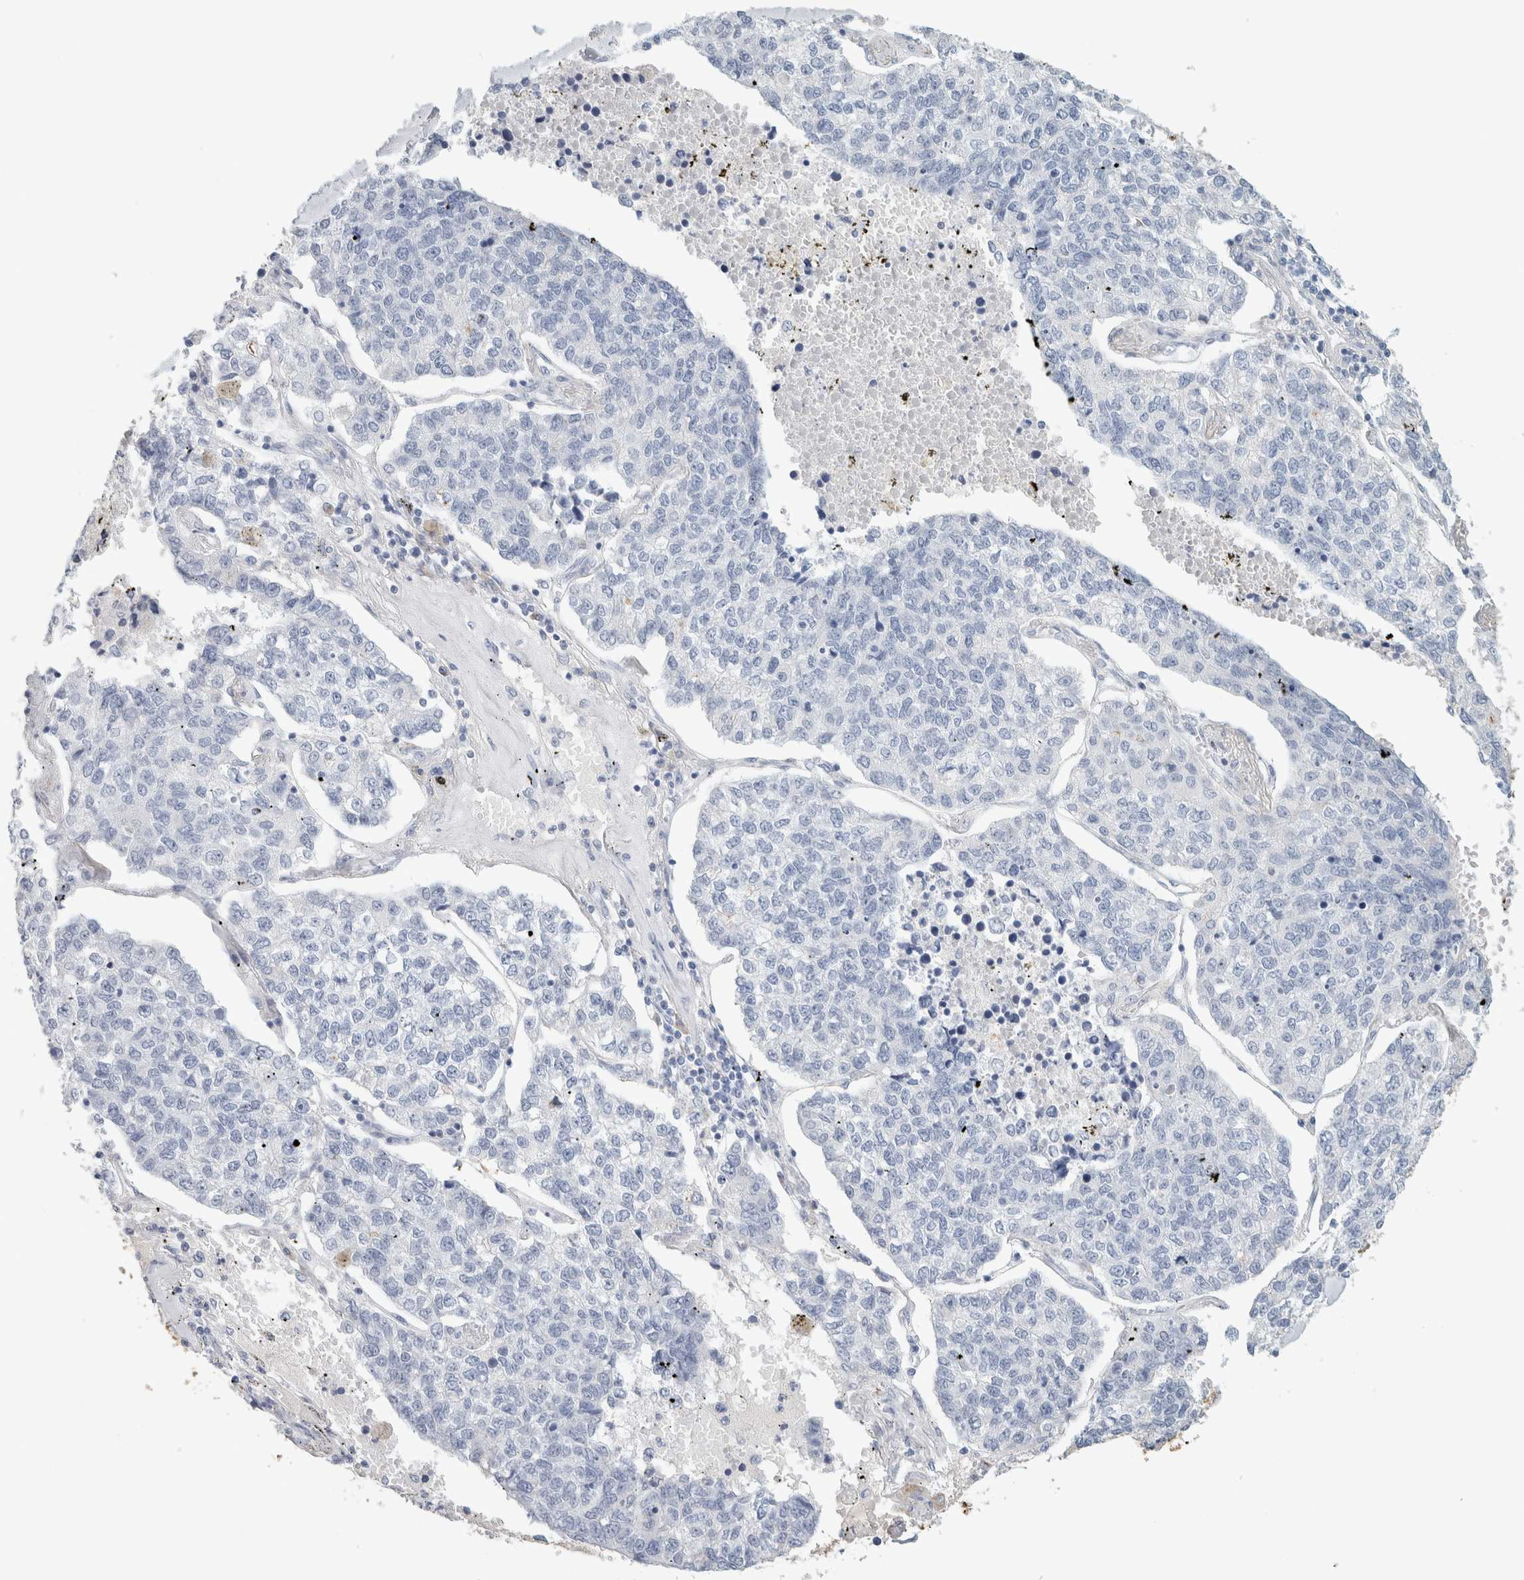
{"staining": {"intensity": "negative", "quantity": "none", "location": "none"}, "tissue": "lung cancer", "cell_type": "Tumor cells", "image_type": "cancer", "snomed": [{"axis": "morphology", "description": "Adenocarcinoma, NOS"}, {"axis": "topography", "description": "Lung"}], "caption": "High power microscopy micrograph of an immunohistochemistry photomicrograph of lung cancer, revealing no significant staining in tumor cells. (DAB (3,3'-diaminobenzidine) immunohistochemistry (IHC) with hematoxylin counter stain).", "gene": "IL6", "patient": {"sex": "male", "age": 49}}